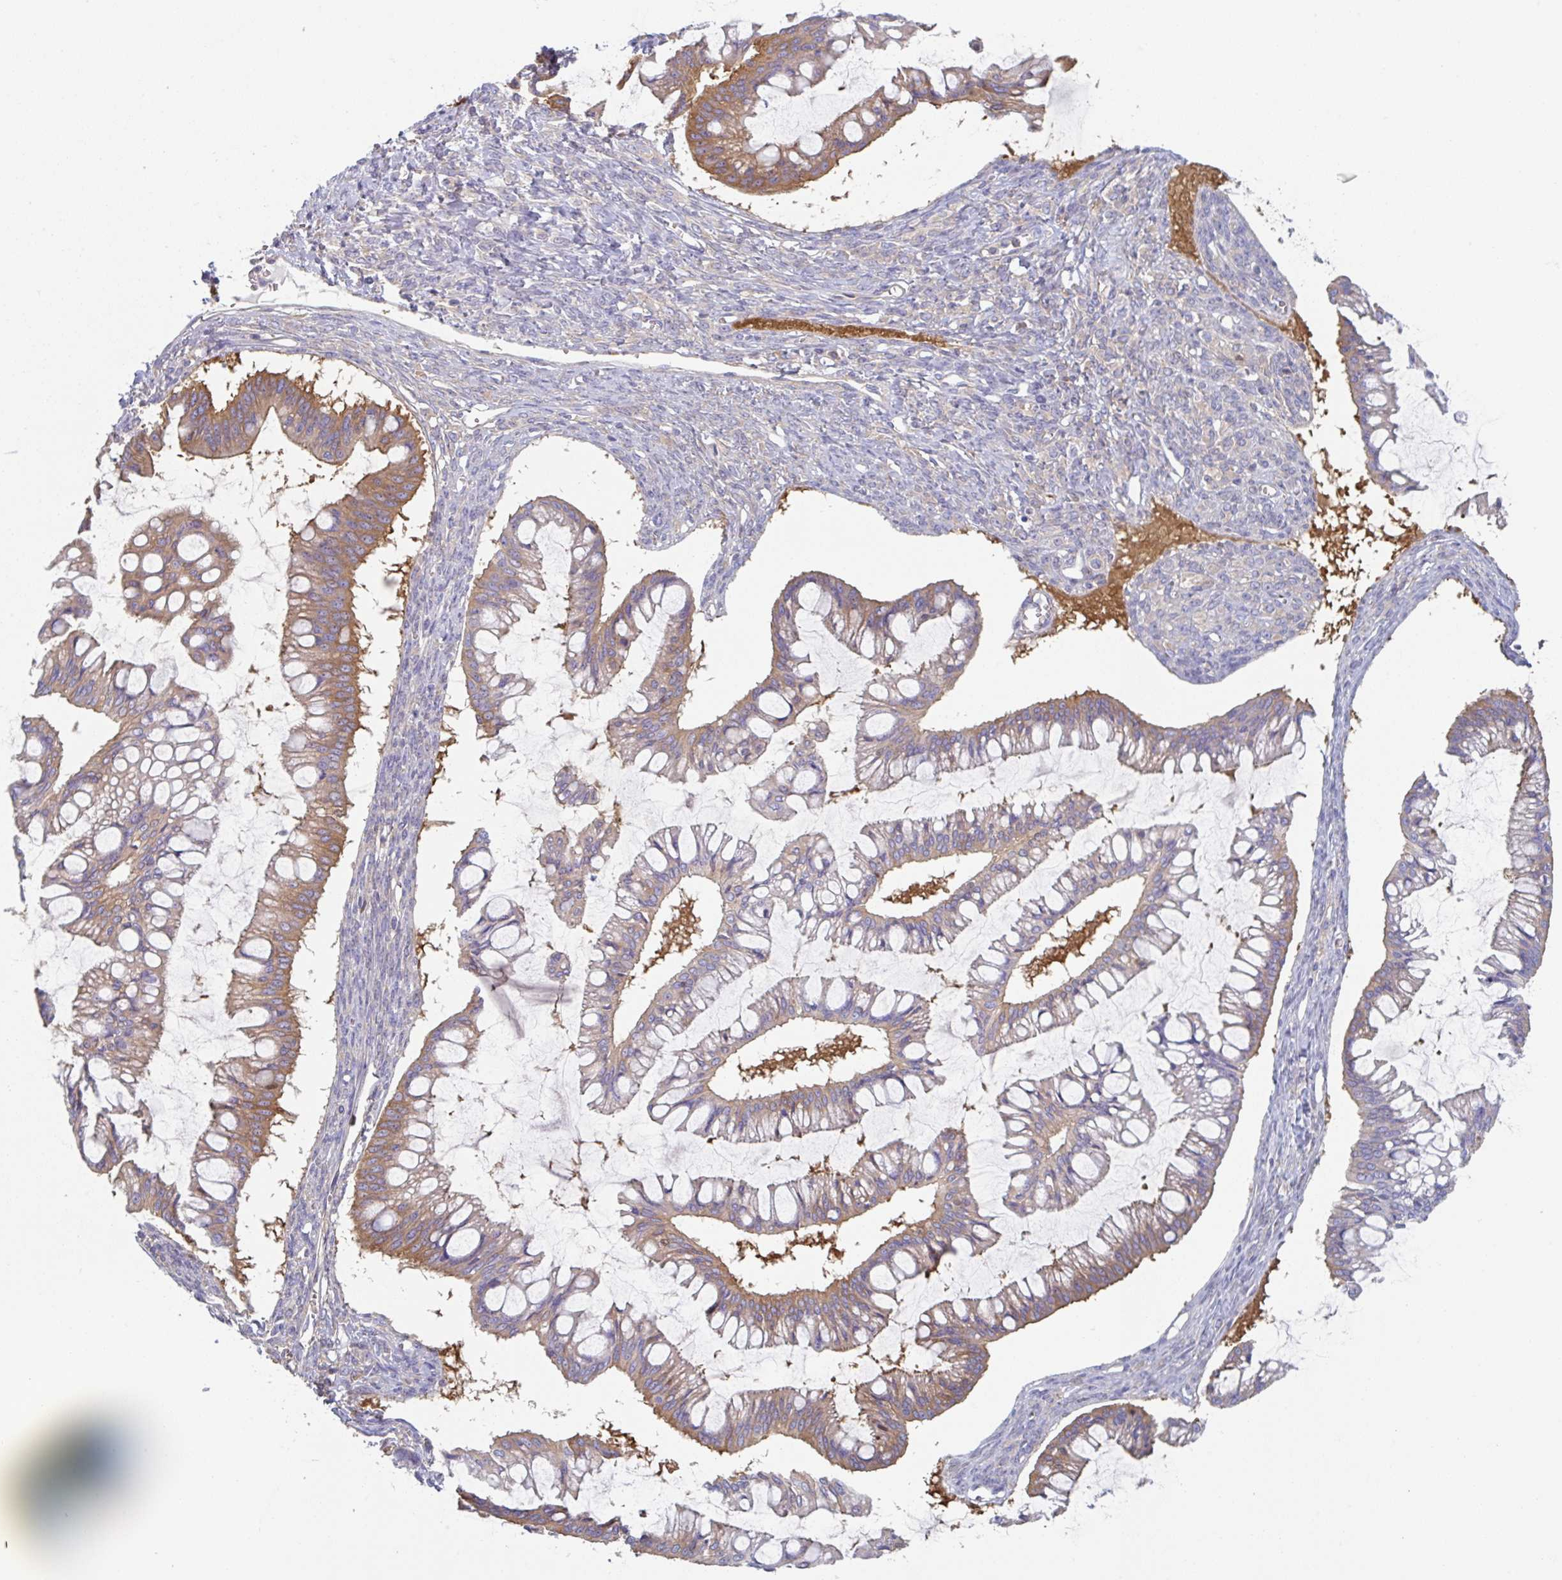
{"staining": {"intensity": "moderate", "quantity": "25%-75%", "location": "cytoplasmic/membranous"}, "tissue": "ovarian cancer", "cell_type": "Tumor cells", "image_type": "cancer", "snomed": [{"axis": "morphology", "description": "Cystadenocarcinoma, mucinous, NOS"}, {"axis": "topography", "description": "Ovary"}], "caption": "Immunohistochemical staining of human ovarian mucinous cystadenocarcinoma reveals moderate cytoplasmic/membranous protein staining in about 25%-75% of tumor cells. (brown staining indicates protein expression, while blue staining denotes nuclei).", "gene": "AMPD2", "patient": {"sex": "female", "age": 73}}